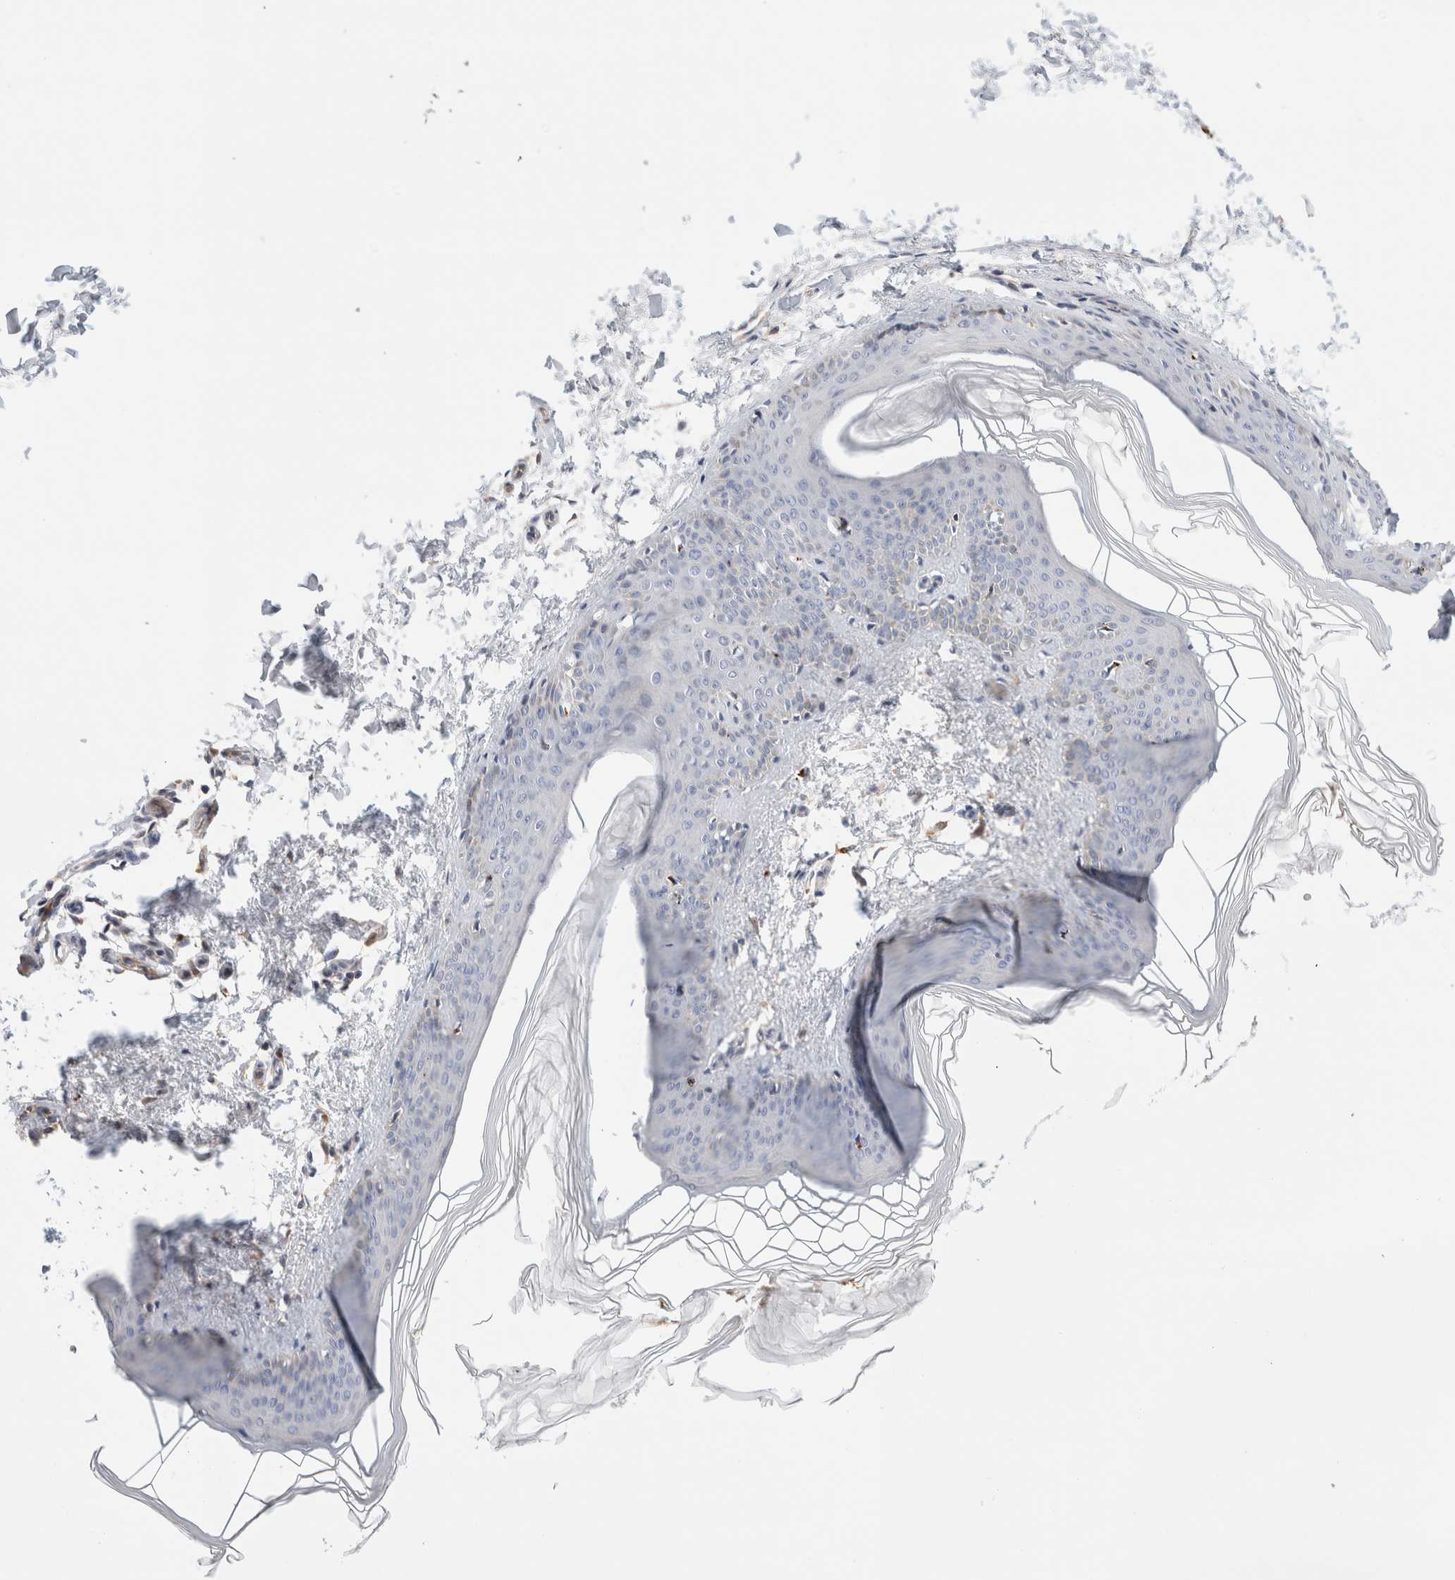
{"staining": {"intensity": "negative", "quantity": "none", "location": "none"}, "tissue": "skin", "cell_type": "Fibroblasts", "image_type": "normal", "snomed": [{"axis": "morphology", "description": "Normal tissue, NOS"}, {"axis": "topography", "description": "Skin"}], "caption": "IHC micrograph of benign skin: human skin stained with DAB (3,3'-diaminobenzidine) demonstrates no significant protein expression in fibroblasts.", "gene": "ECHDC2", "patient": {"sex": "female", "age": 27}}